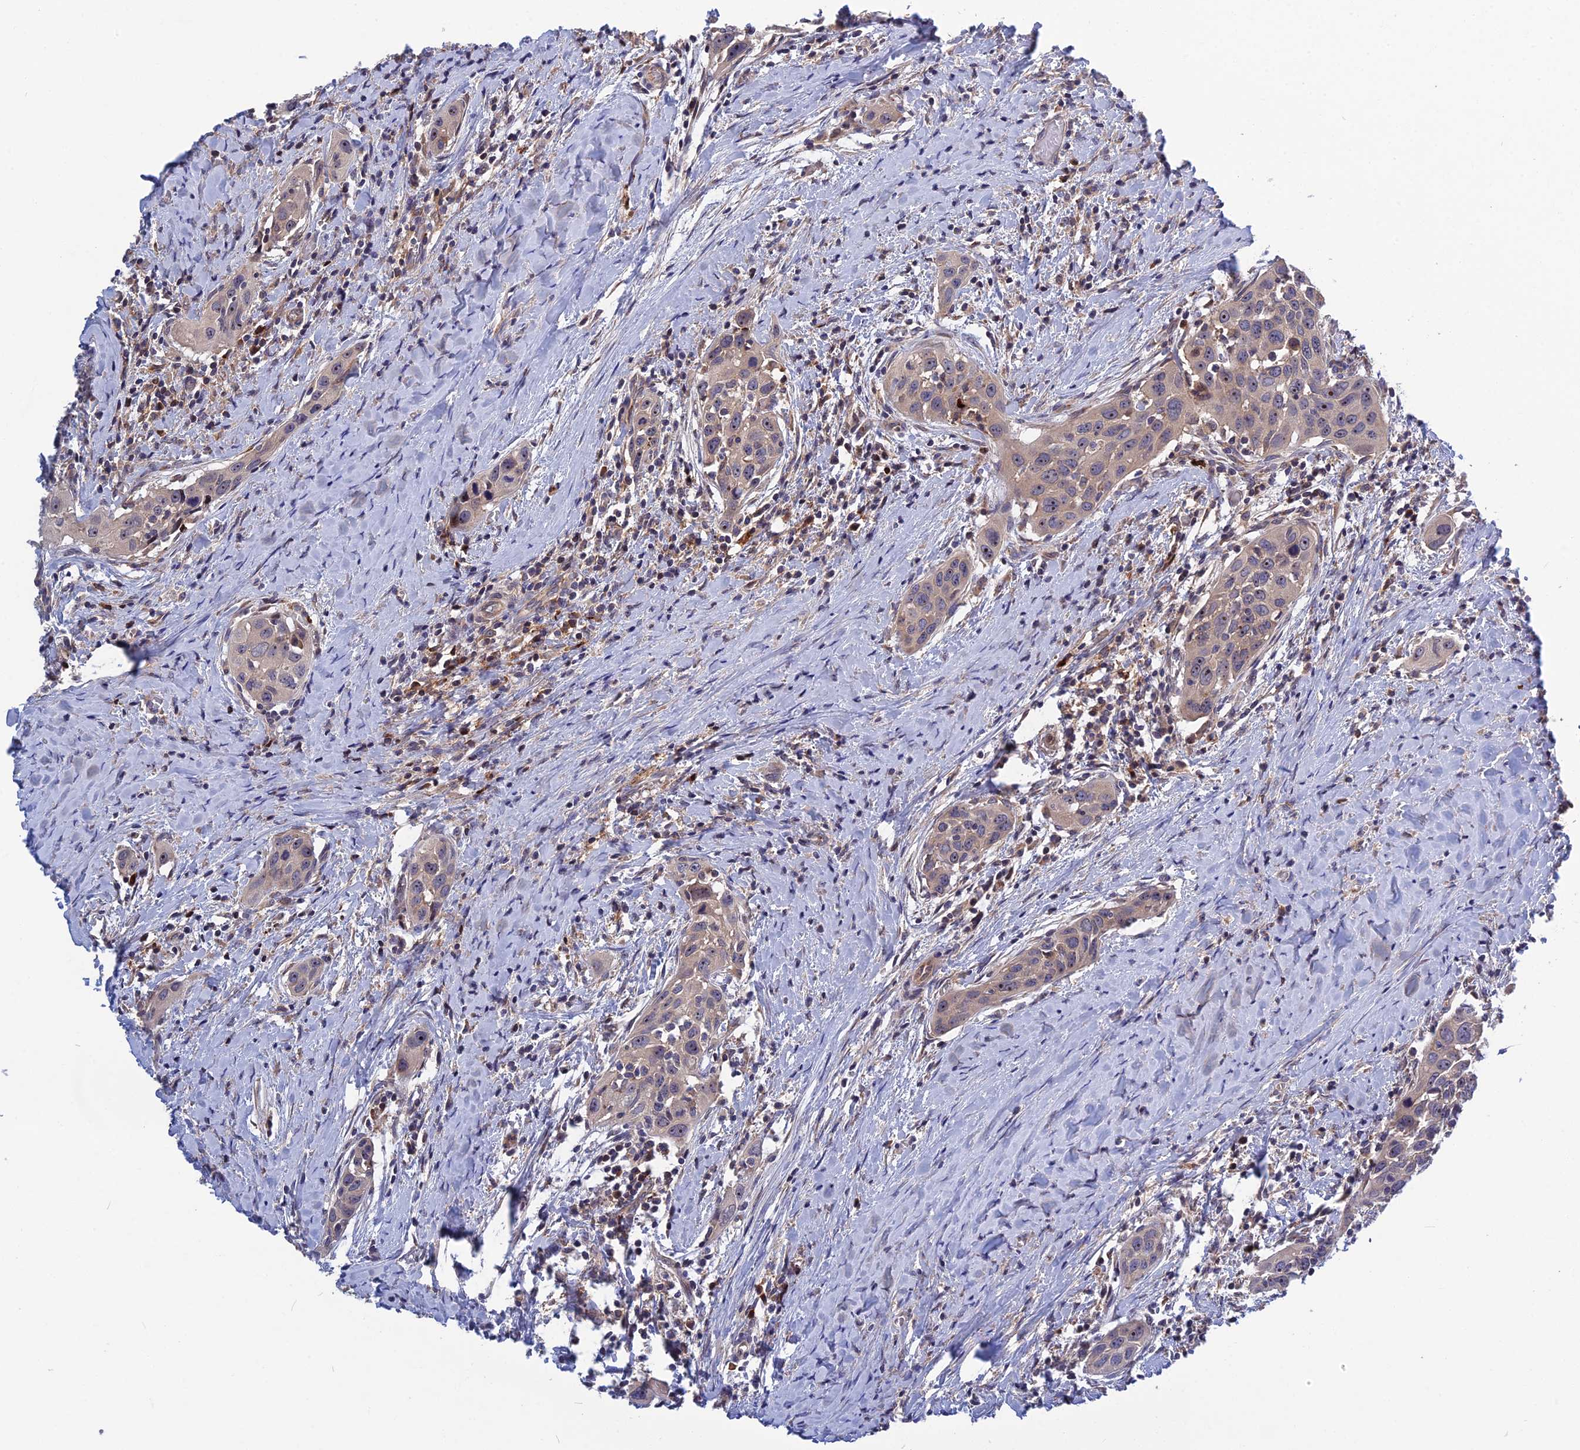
{"staining": {"intensity": "negative", "quantity": "none", "location": "none"}, "tissue": "head and neck cancer", "cell_type": "Tumor cells", "image_type": "cancer", "snomed": [{"axis": "morphology", "description": "Squamous cell carcinoma, NOS"}, {"axis": "topography", "description": "Oral tissue"}, {"axis": "topography", "description": "Head-Neck"}], "caption": "A histopathology image of human head and neck cancer (squamous cell carcinoma) is negative for staining in tumor cells.", "gene": "CRACD", "patient": {"sex": "female", "age": 50}}